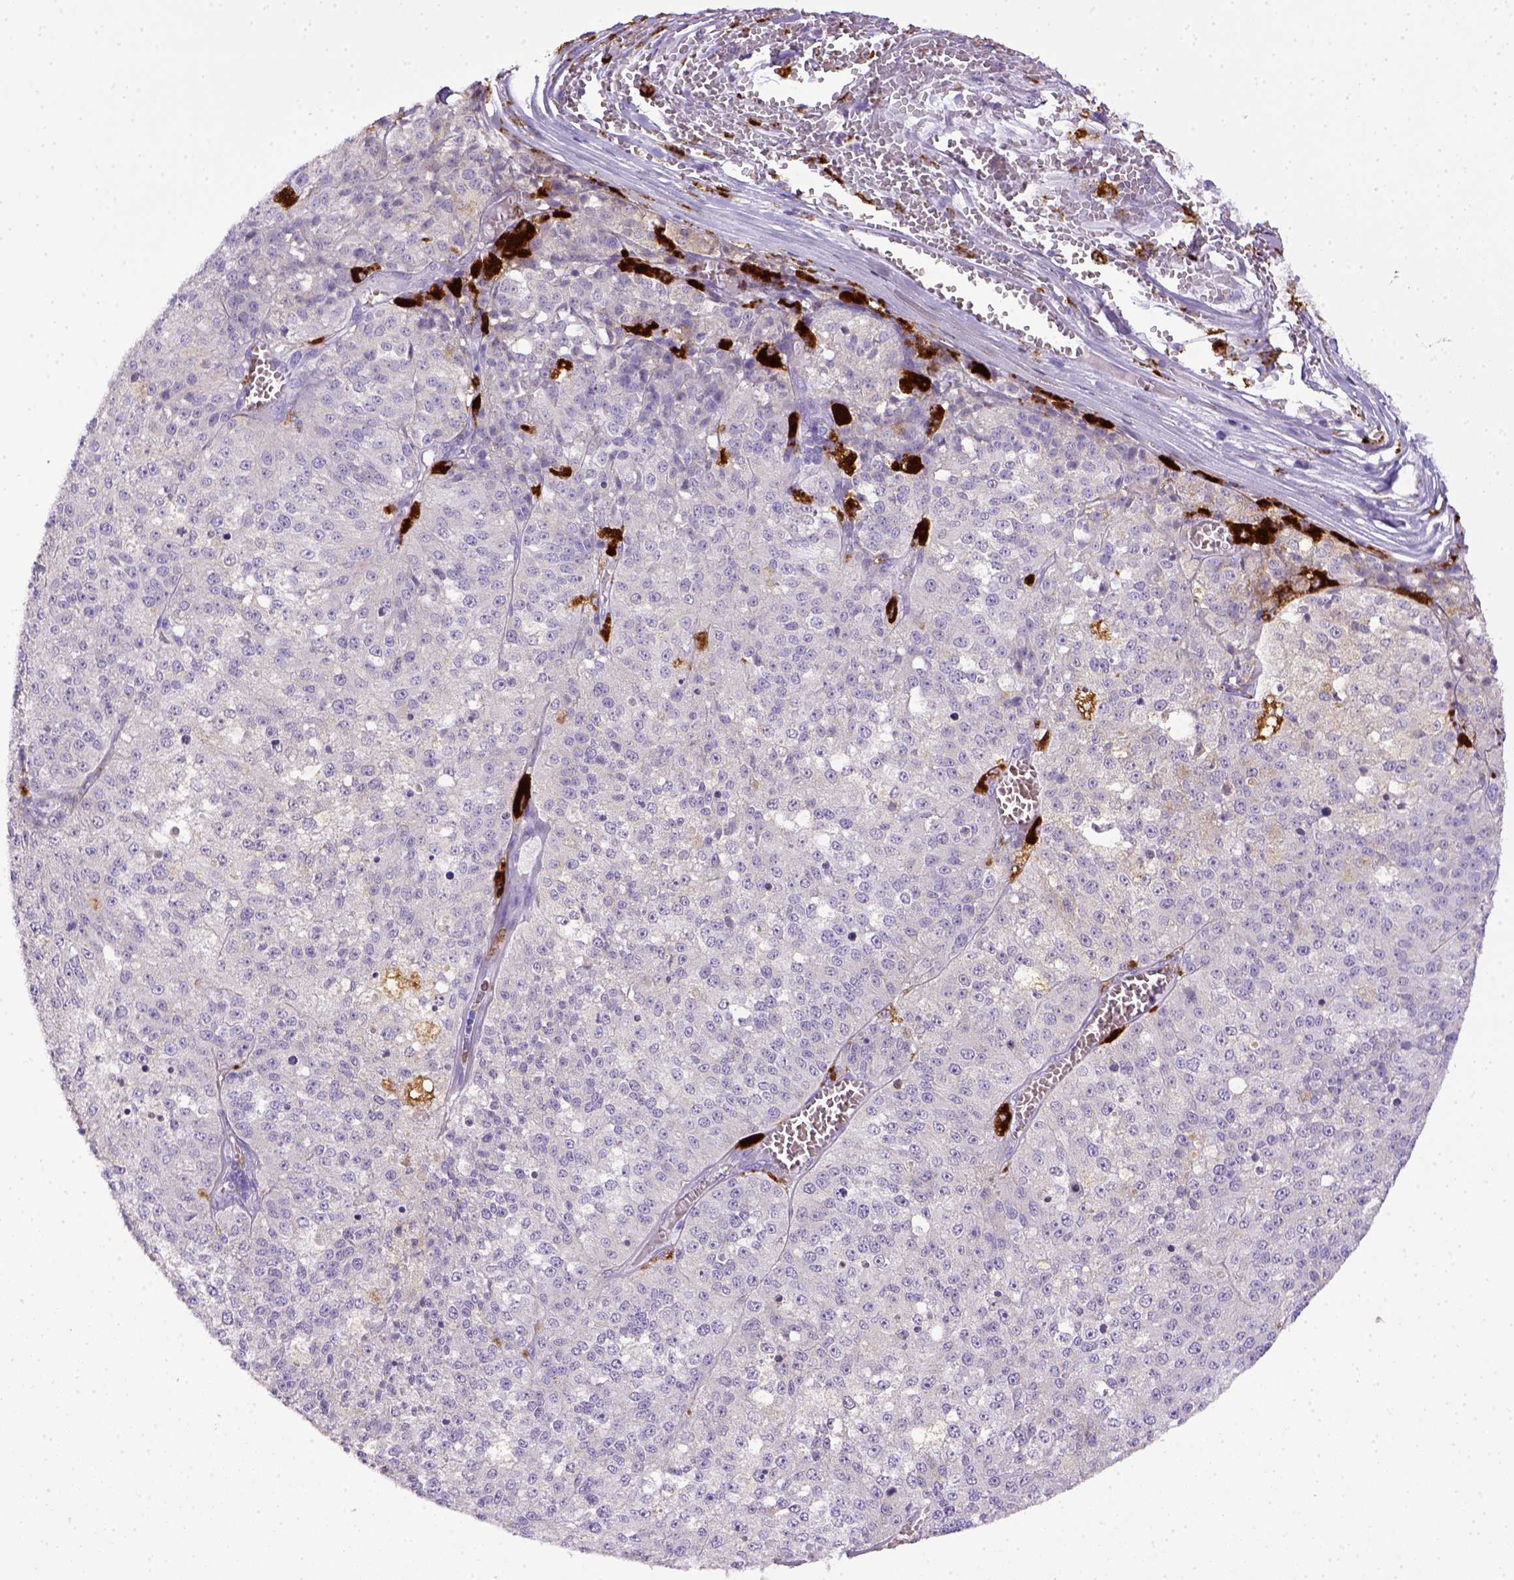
{"staining": {"intensity": "negative", "quantity": "none", "location": "none"}, "tissue": "melanoma", "cell_type": "Tumor cells", "image_type": "cancer", "snomed": [{"axis": "morphology", "description": "Malignant melanoma, Metastatic site"}, {"axis": "topography", "description": "Lymph node"}], "caption": "This micrograph is of melanoma stained with IHC to label a protein in brown with the nuclei are counter-stained blue. There is no expression in tumor cells.", "gene": "CD68", "patient": {"sex": "female", "age": 64}}